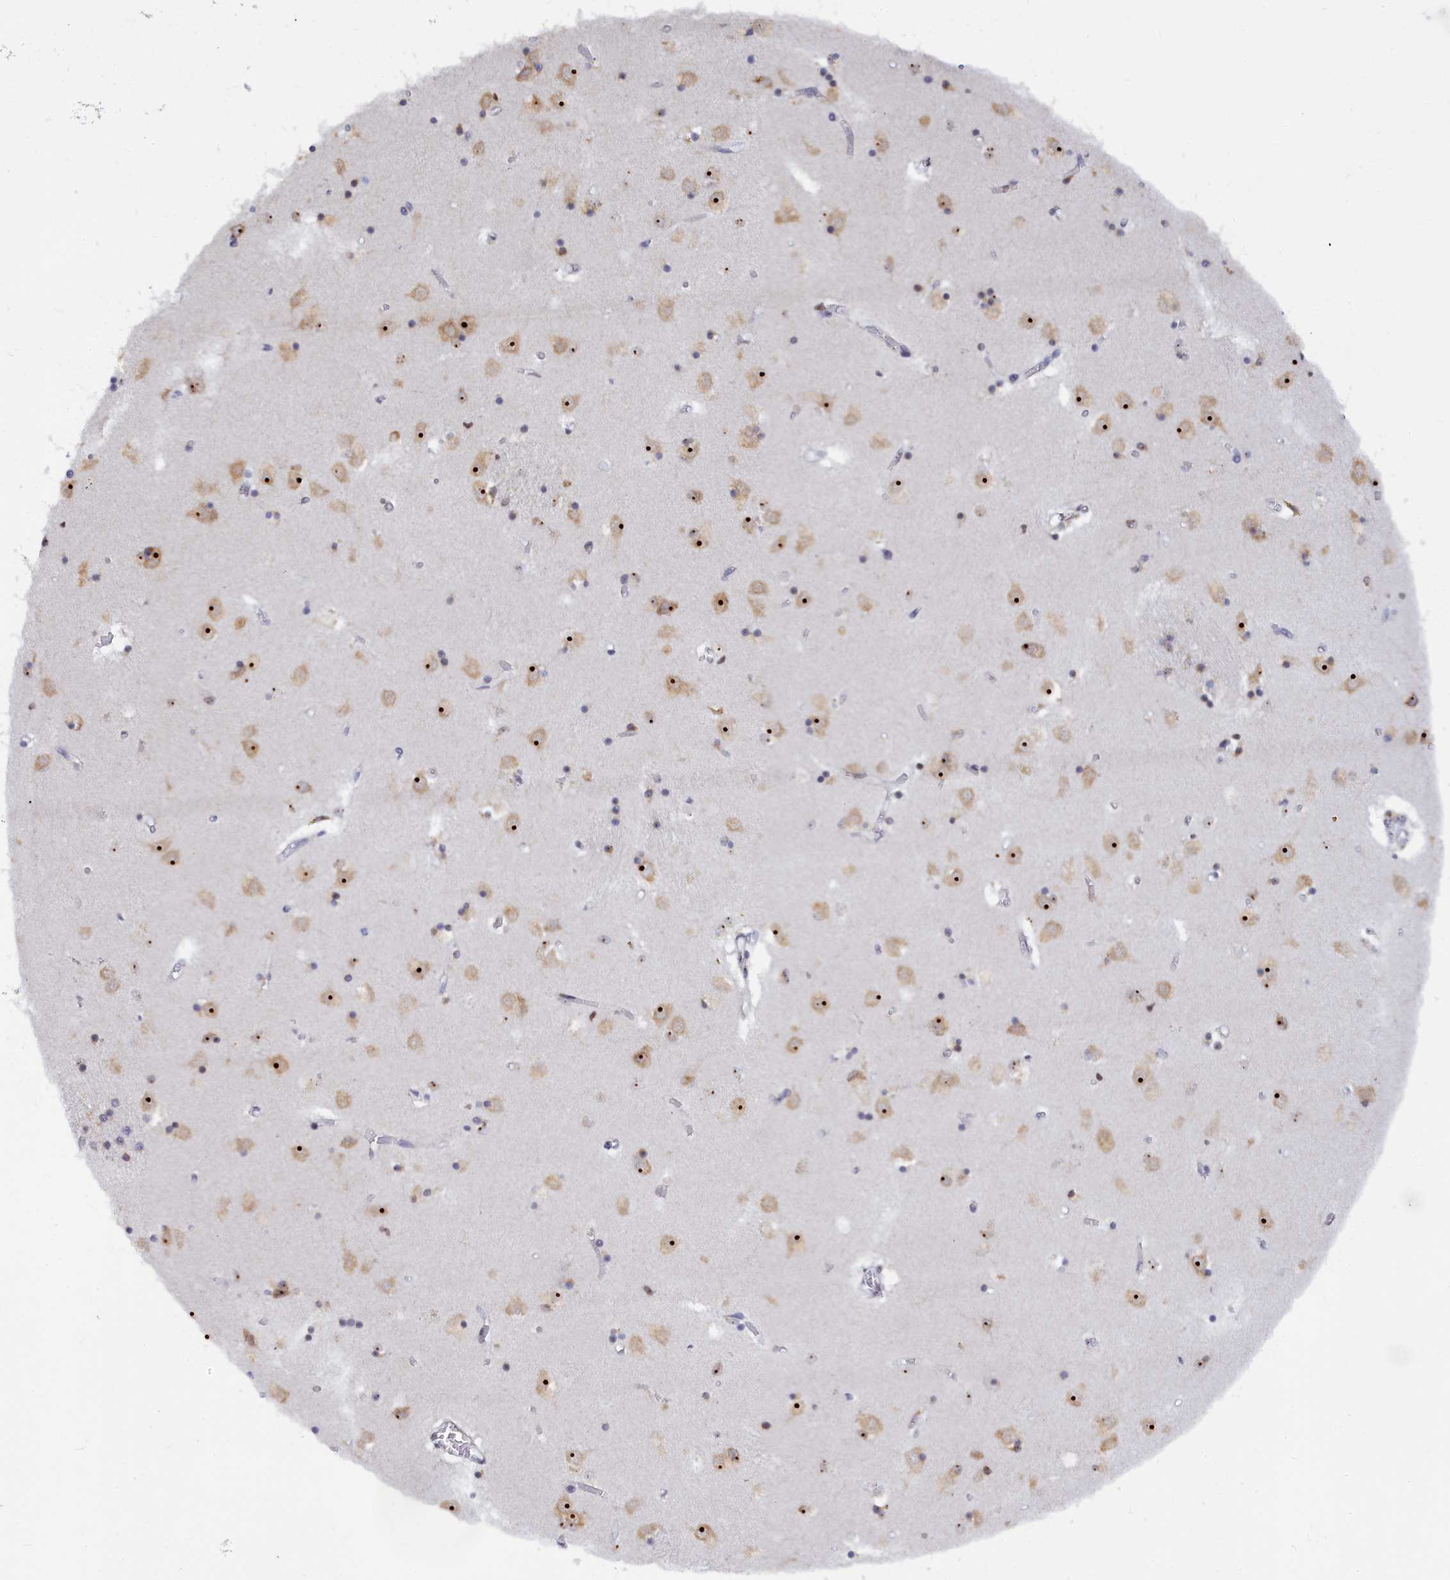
{"staining": {"intensity": "moderate", "quantity": "<25%", "location": "nuclear"}, "tissue": "caudate", "cell_type": "Glial cells", "image_type": "normal", "snomed": [{"axis": "morphology", "description": "Normal tissue, NOS"}, {"axis": "topography", "description": "Lateral ventricle wall"}], "caption": "Brown immunohistochemical staining in normal human caudate reveals moderate nuclear expression in approximately <25% of glial cells. (DAB = brown stain, brightfield microscopy at high magnification).", "gene": "RSL1D1", "patient": {"sex": "male", "age": 70}}